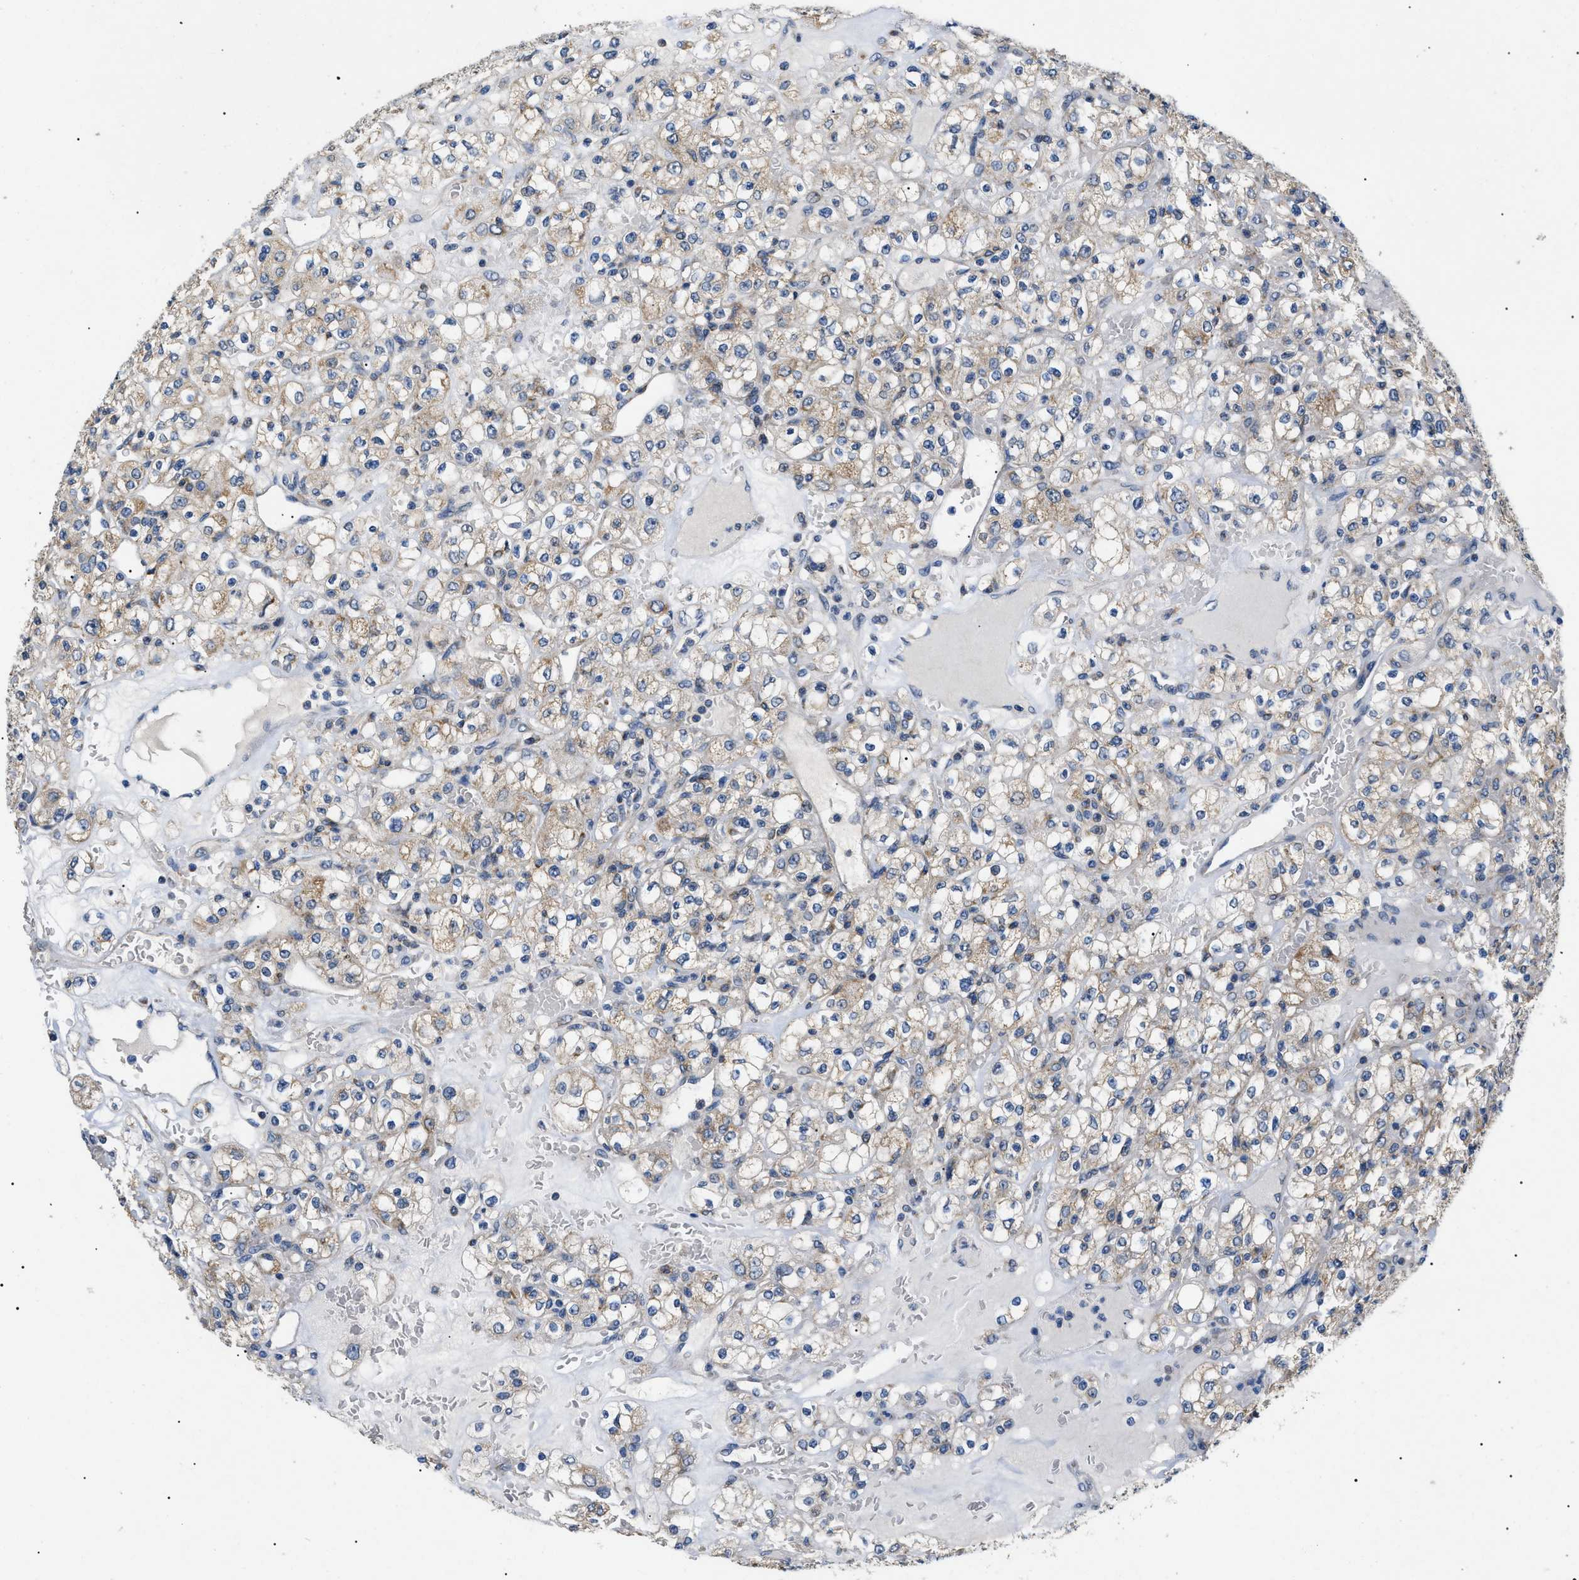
{"staining": {"intensity": "weak", "quantity": ">75%", "location": "cytoplasmic/membranous"}, "tissue": "renal cancer", "cell_type": "Tumor cells", "image_type": "cancer", "snomed": [{"axis": "morphology", "description": "Normal tissue, NOS"}, {"axis": "morphology", "description": "Adenocarcinoma, NOS"}, {"axis": "topography", "description": "Kidney"}], "caption": "IHC histopathology image of neoplastic tissue: renal cancer stained using IHC displays low levels of weak protein expression localized specifically in the cytoplasmic/membranous of tumor cells, appearing as a cytoplasmic/membranous brown color.", "gene": "TOMM6", "patient": {"sex": "female", "age": 72}}